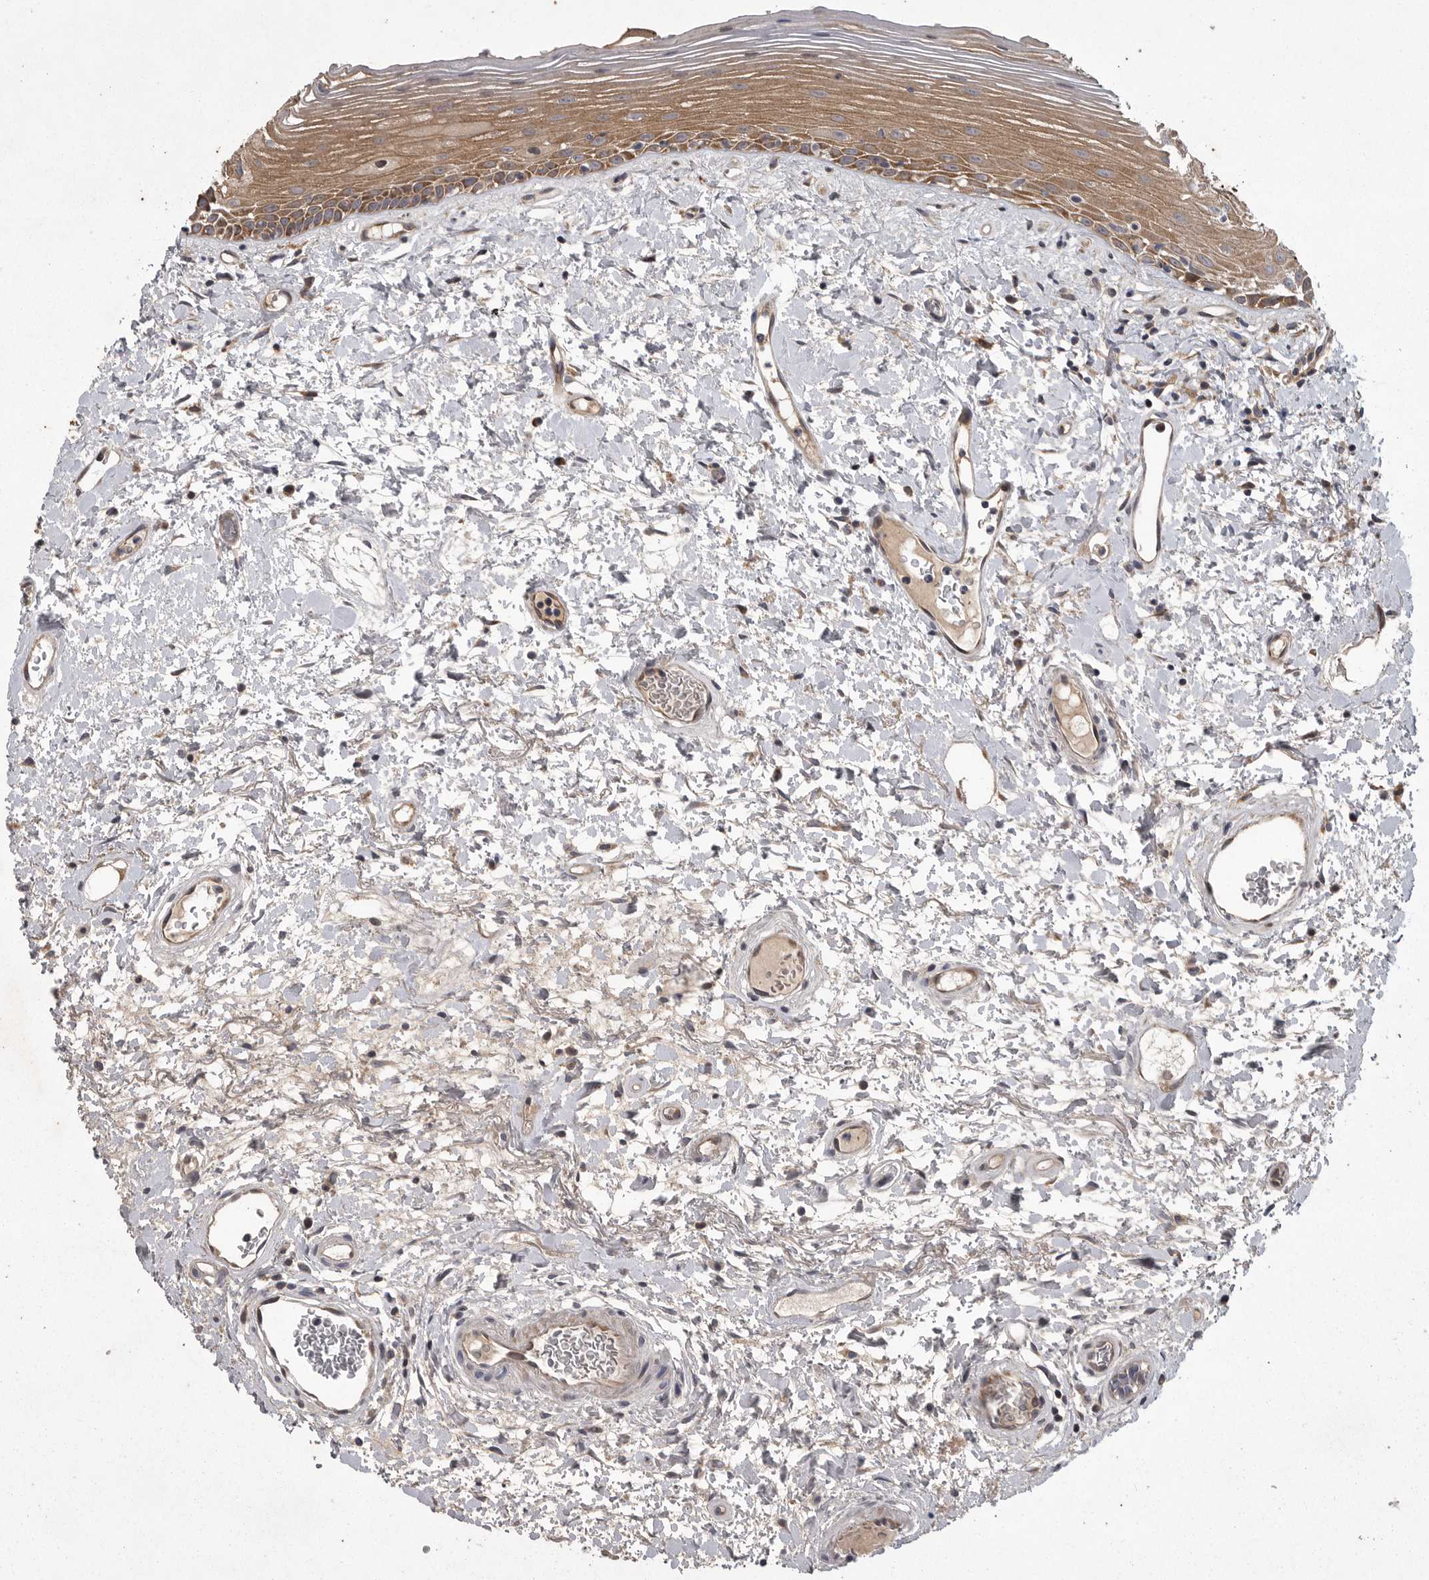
{"staining": {"intensity": "moderate", "quantity": ">75%", "location": "cytoplasmic/membranous"}, "tissue": "oral mucosa", "cell_type": "Squamous epithelial cells", "image_type": "normal", "snomed": [{"axis": "morphology", "description": "Normal tissue, NOS"}, {"axis": "topography", "description": "Oral tissue"}], "caption": "A brown stain labels moderate cytoplasmic/membranous staining of a protein in squamous epithelial cells of benign oral mucosa.", "gene": "CRP", "patient": {"sex": "female", "age": 76}}